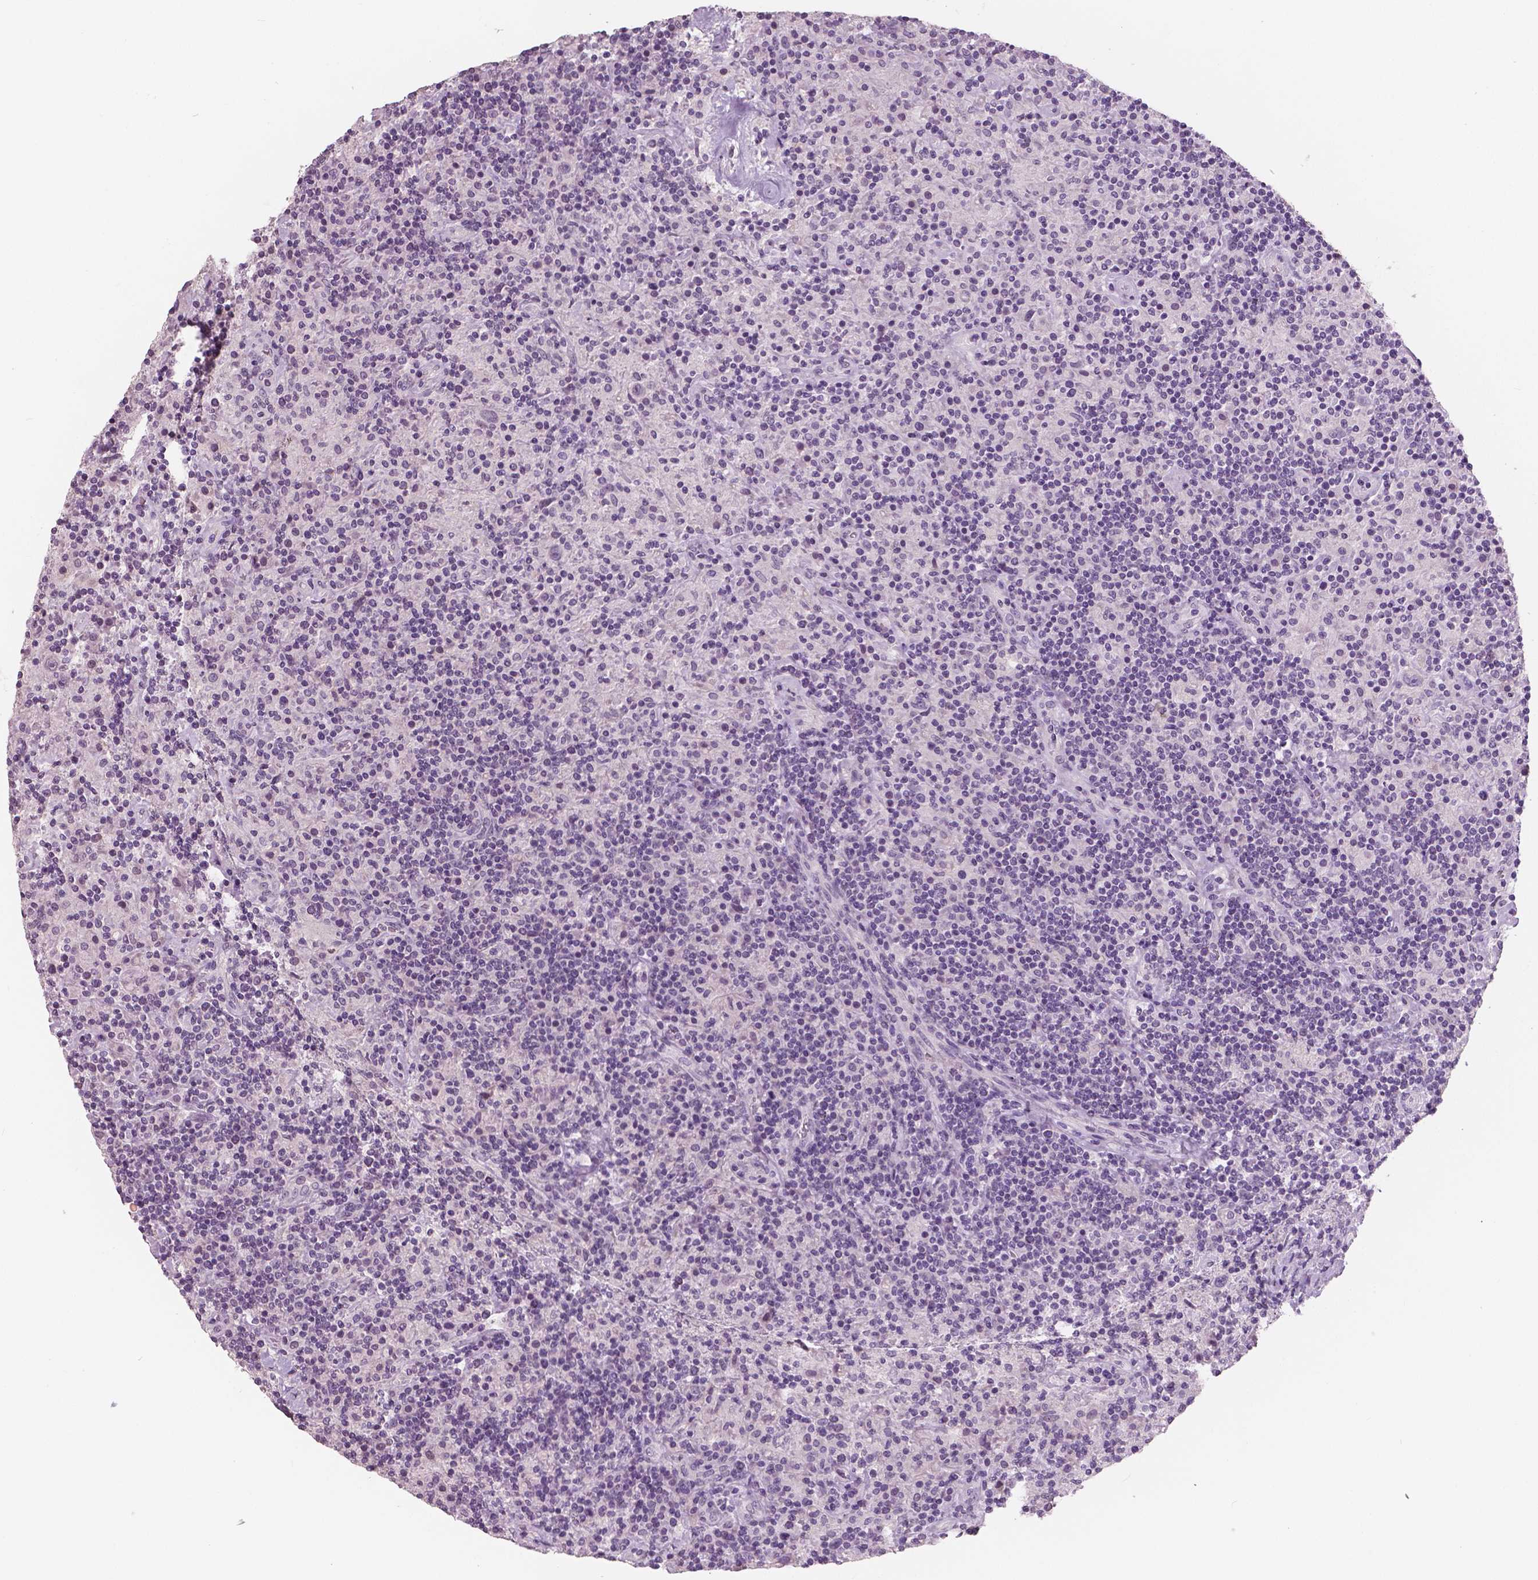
{"staining": {"intensity": "negative", "quantity": "none", "location": "none"}, "tissue": "lymphoma", "cell_type": "Tumor cells", "image_type": "cancer", "snomed": [{"axis": "morphology", "description": "Hodgkin's disease, NOS"}, {"axis": "topography", "description": "Lymph node"}], "caption": "Immunohistochemical staining of human Hodgkin's disease shows no significant staining in tumor cells. Nuclei are stained in blue.", "gene": "NECAB1", "patient": {"sex": "male", "age": 70}}